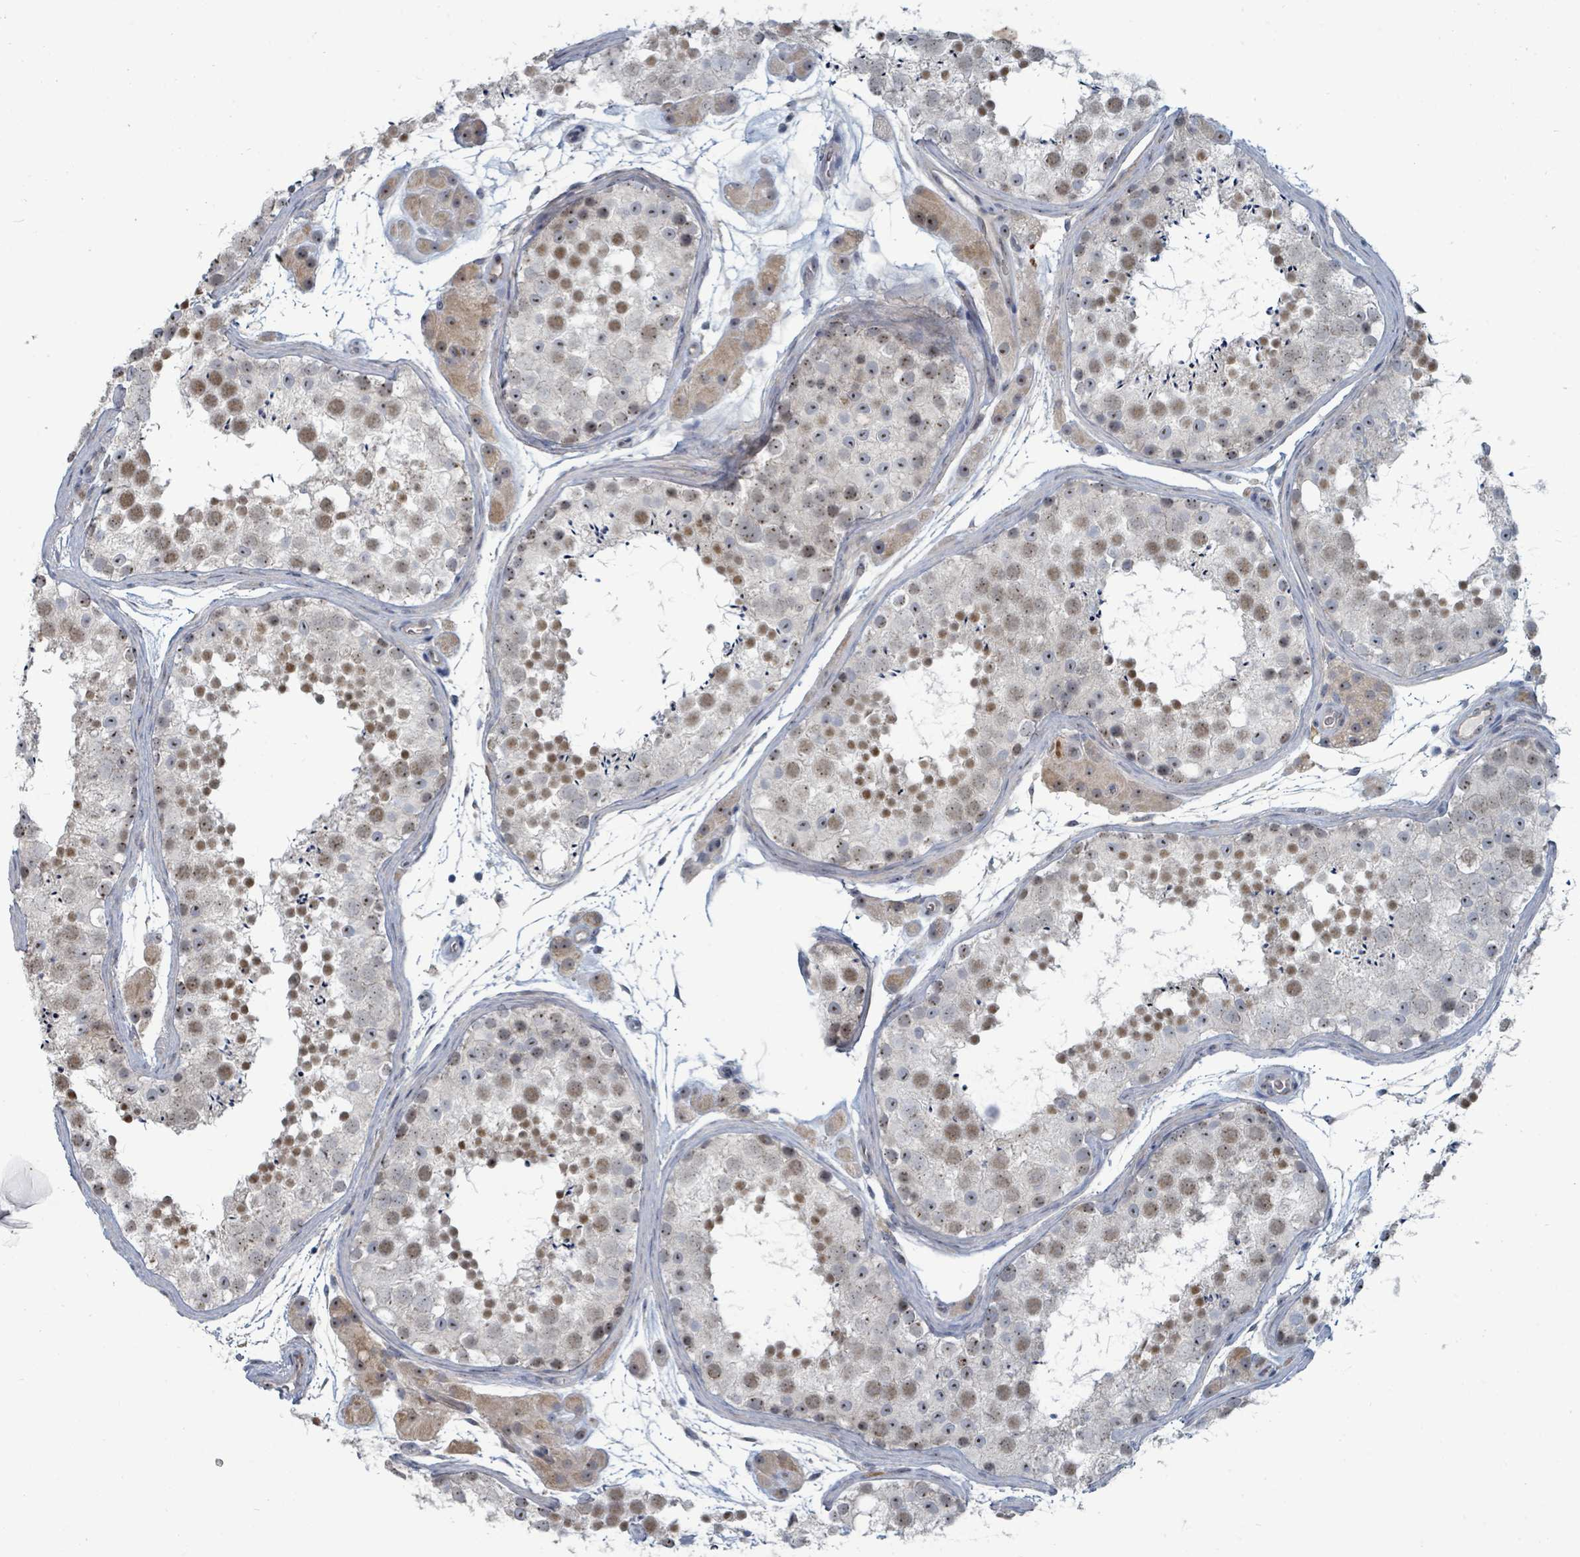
{"staining": {"intensity": "moderate", "quantity": "25%-75%", "location": "nuclear"}, "tissue": "testis", "cell_type": "Cells in seminiferous ducts", "image_type": "normal", "snomed": [{"axis": "morphology", "description": "Normal tissue, NOS"}, {"axis": "topography", "description": "Testis"}], "caption": "Testis stained for a protein shows moderate nuclear positivity in cells in seminiferous ducts.", "gene": "TRDMT1", "patient": {"sex": "male", "age": 41}}